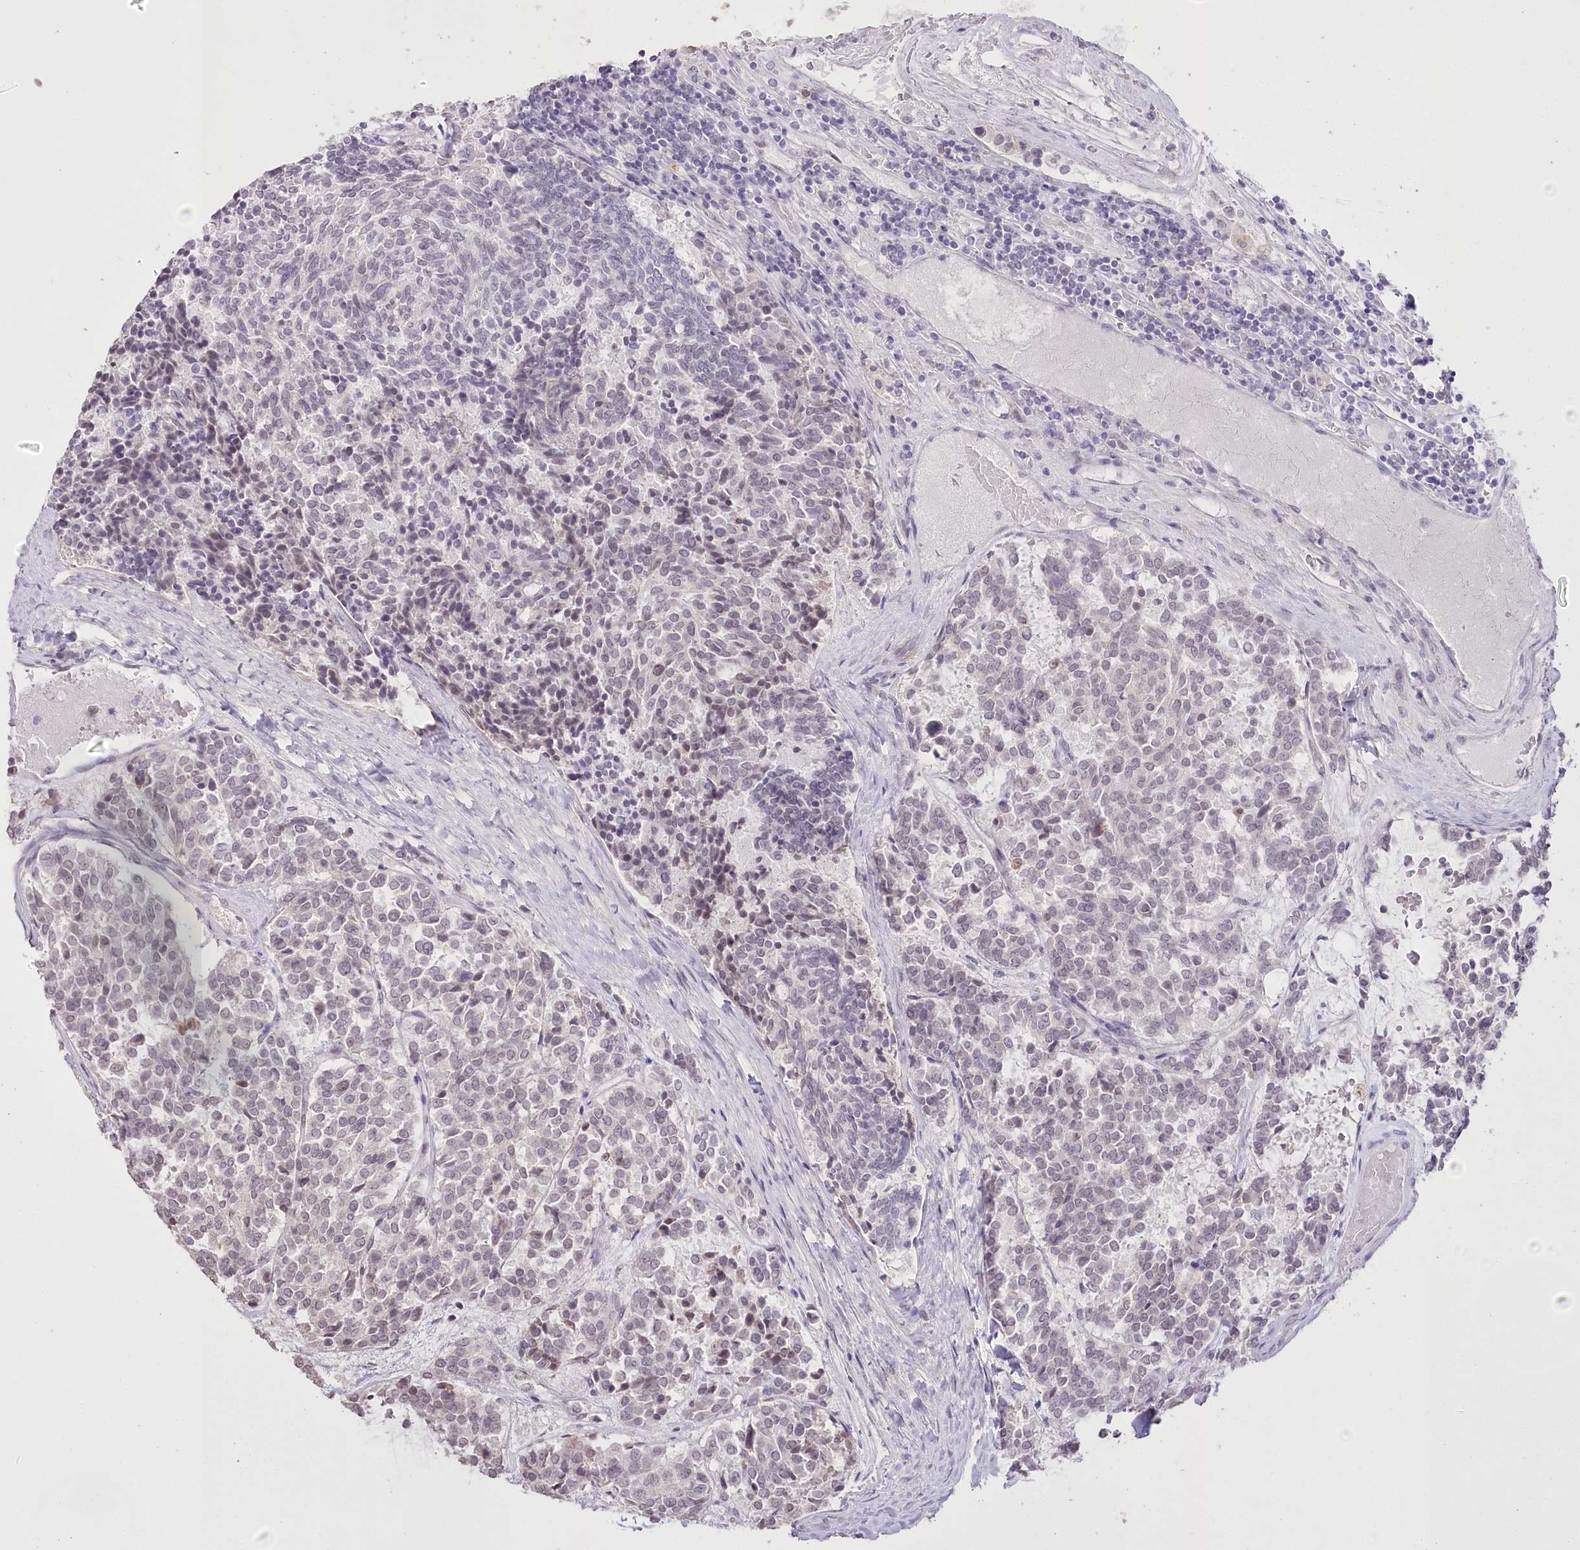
{"staining": {"intensity": "negative", "quantity": "none", "location": "none"}, "tissue": "carcinoid", "cell_type": "Tumor cells", "image_type": "cancer", "snomed": [{"axis": "morphology", "description": "Carcinoid, malignant, NOS"}, {"axis": "topography", "description": "Pancreas"}], "caption": "IHC of human malignant carcinoid exhibits no staining in tumor cells.", "gene": "SLC39A10", "patient": {"sex": "female", "age": 54}}